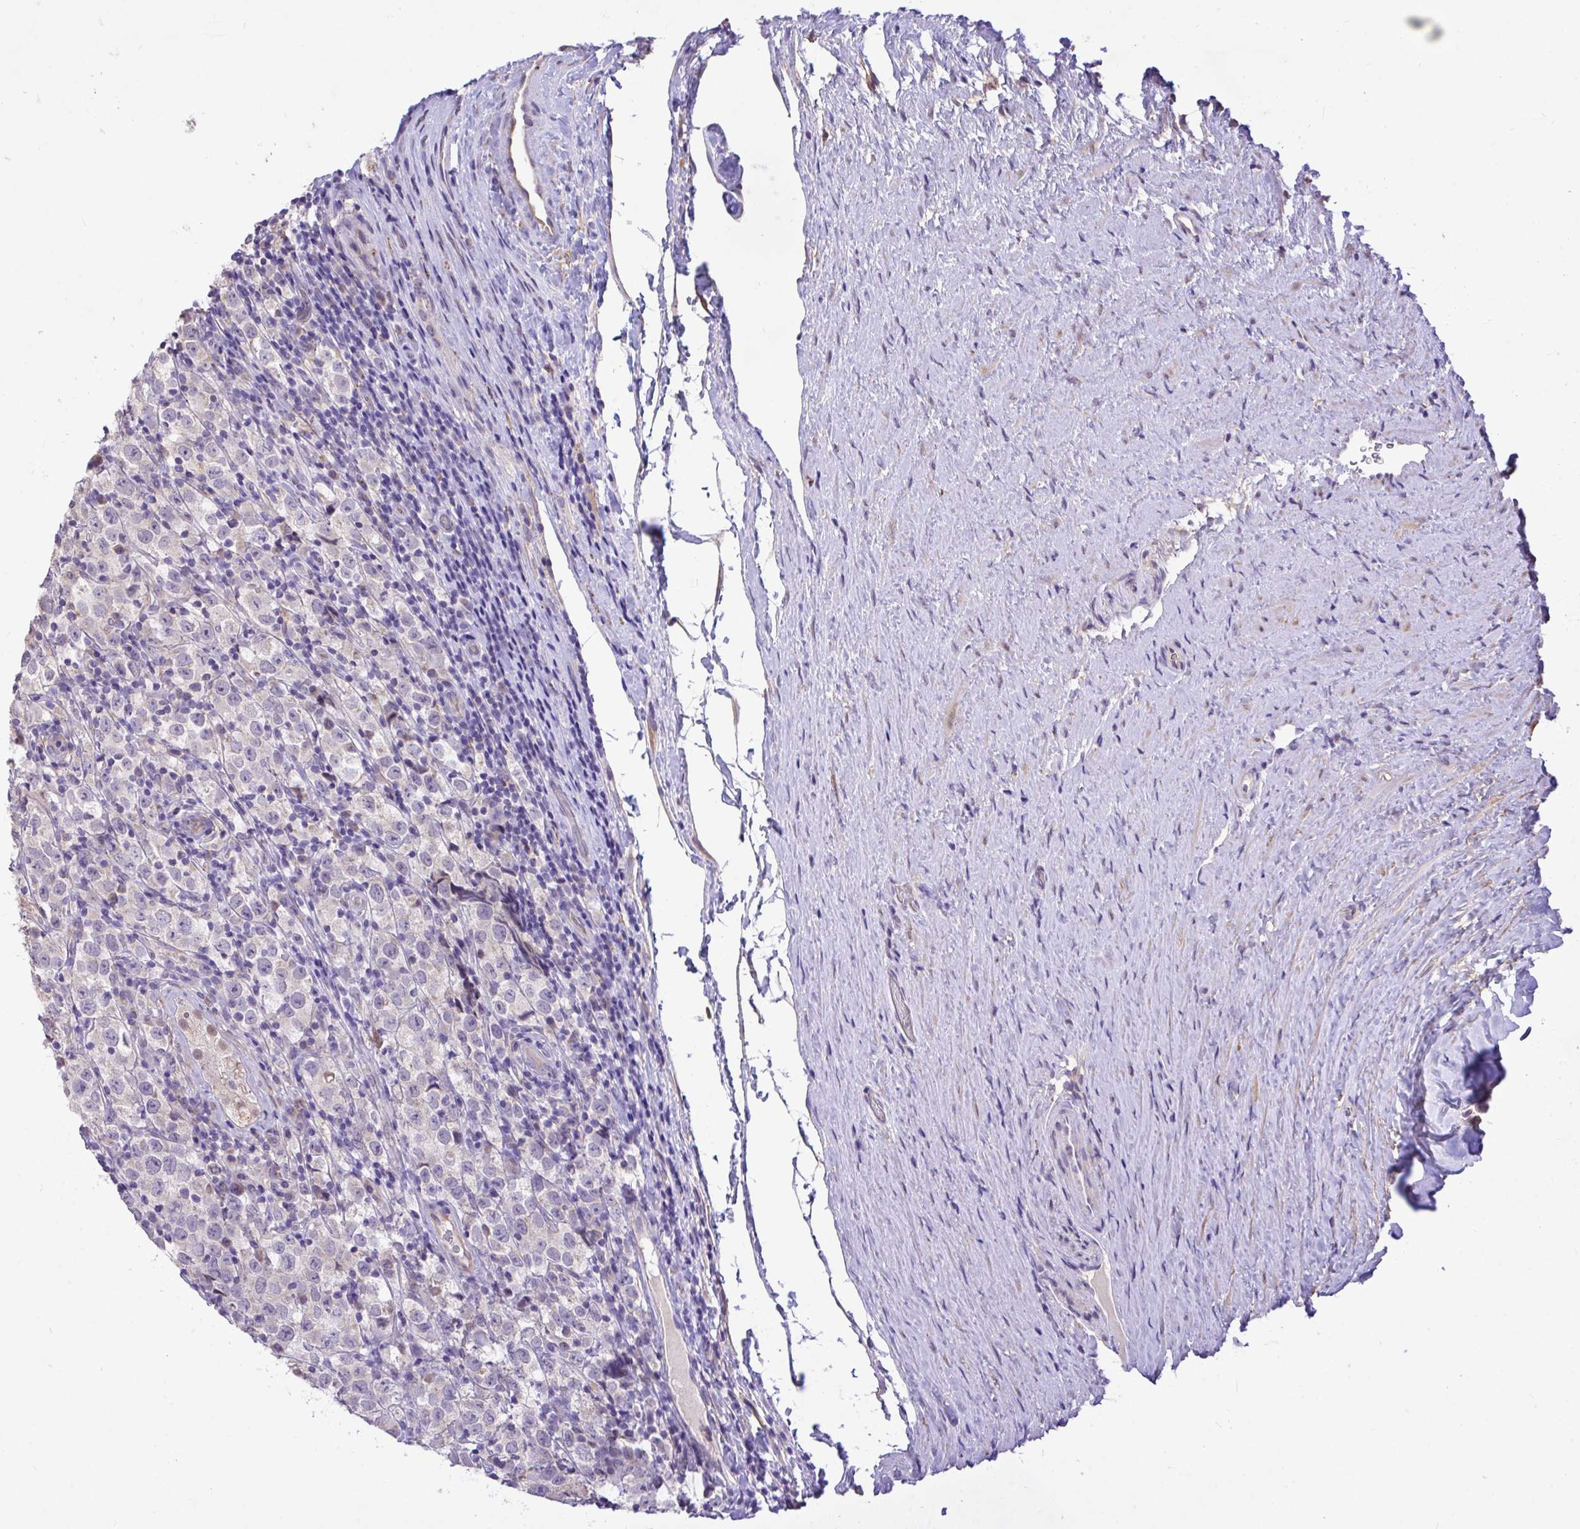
{"staining": {"intensity": "negative", "quantity": "none", "location": "none"}, "tissue": "testis cancer", "cell_type": "Tumor cells", "image_type": "cancer", "snomed": [{"axis": "morphology", "description": "Seminoma, NOS"}, {"axis": "morphology", "description": "Carcinoma, Embryonal, NOS"}, {"axis": "topography", "description": "Testis"}], "caption": "Immunohistochemical staining of seminoma (testis) displays no significant staining in tumor cells.", "gene": "MPC2", "patient": {"sex": "male", "age": 41}}